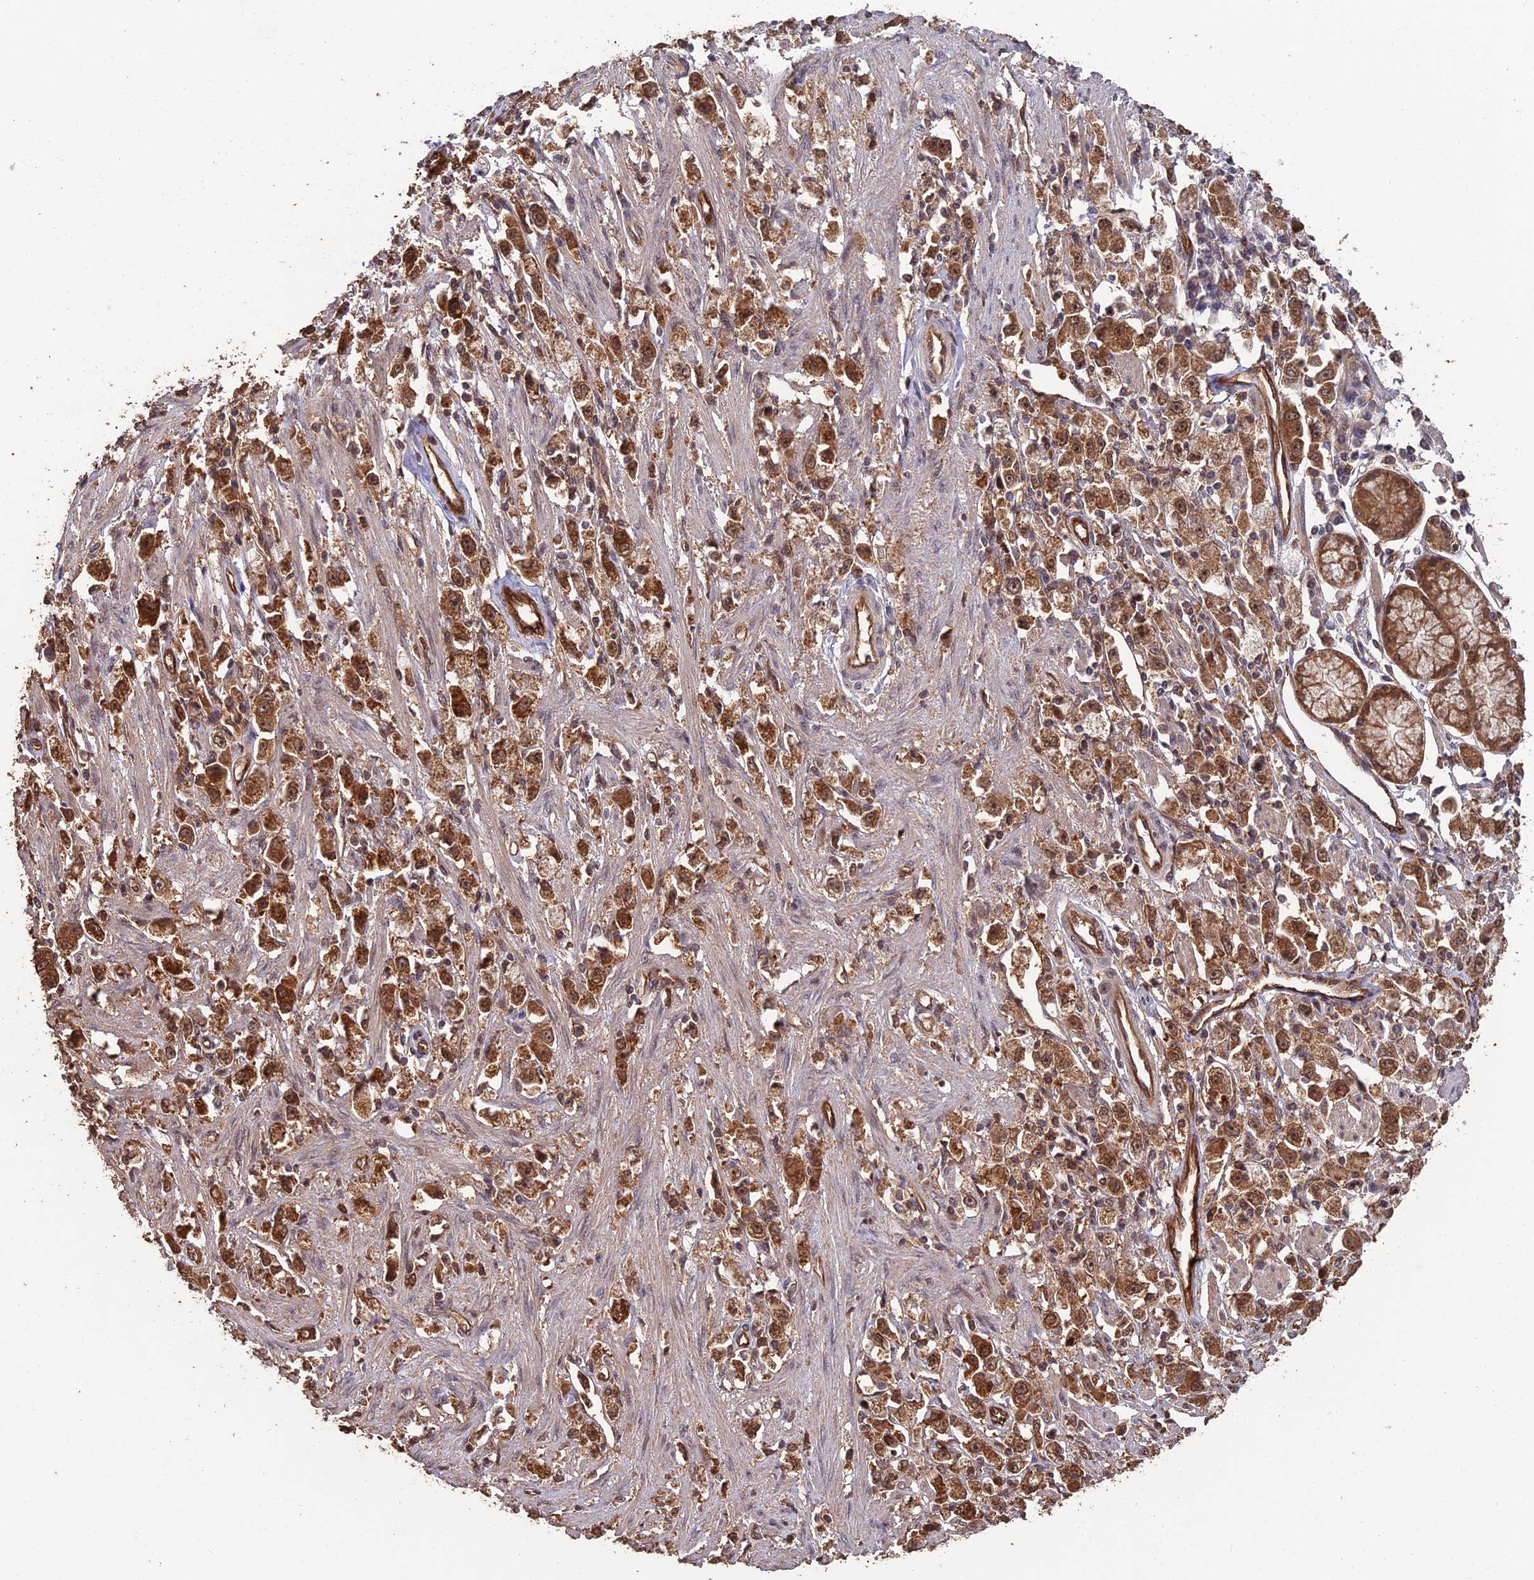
{"staining": {"intensity": "strong", "quantity": ">75%", "location": "cytoplasmic/membranous,nuclear"}, "tissue": "stomach cancer", "cell_type": "Tumor cells", "image_type": "cancer", "snomed": [{"axis": "morphology", "description": "Adenocarcinoma, NOS"}, {"axis": "topography", "description": "Stomach"}], "caption": "The histopathology image demonstrates staining of adenocarcinoma (stomach), revealing strong cytoplasmic/membranous and nuclear protein staining (brown color) within tumor cells. The staining was performed using DAB (3,3'-diaminobenzidine), with brown indicating positive protein expression. Nuclei are stained blue with hematoxylin.", "gene": "RALGAPA2", "patient": {"sex": "female", "age": 59}}